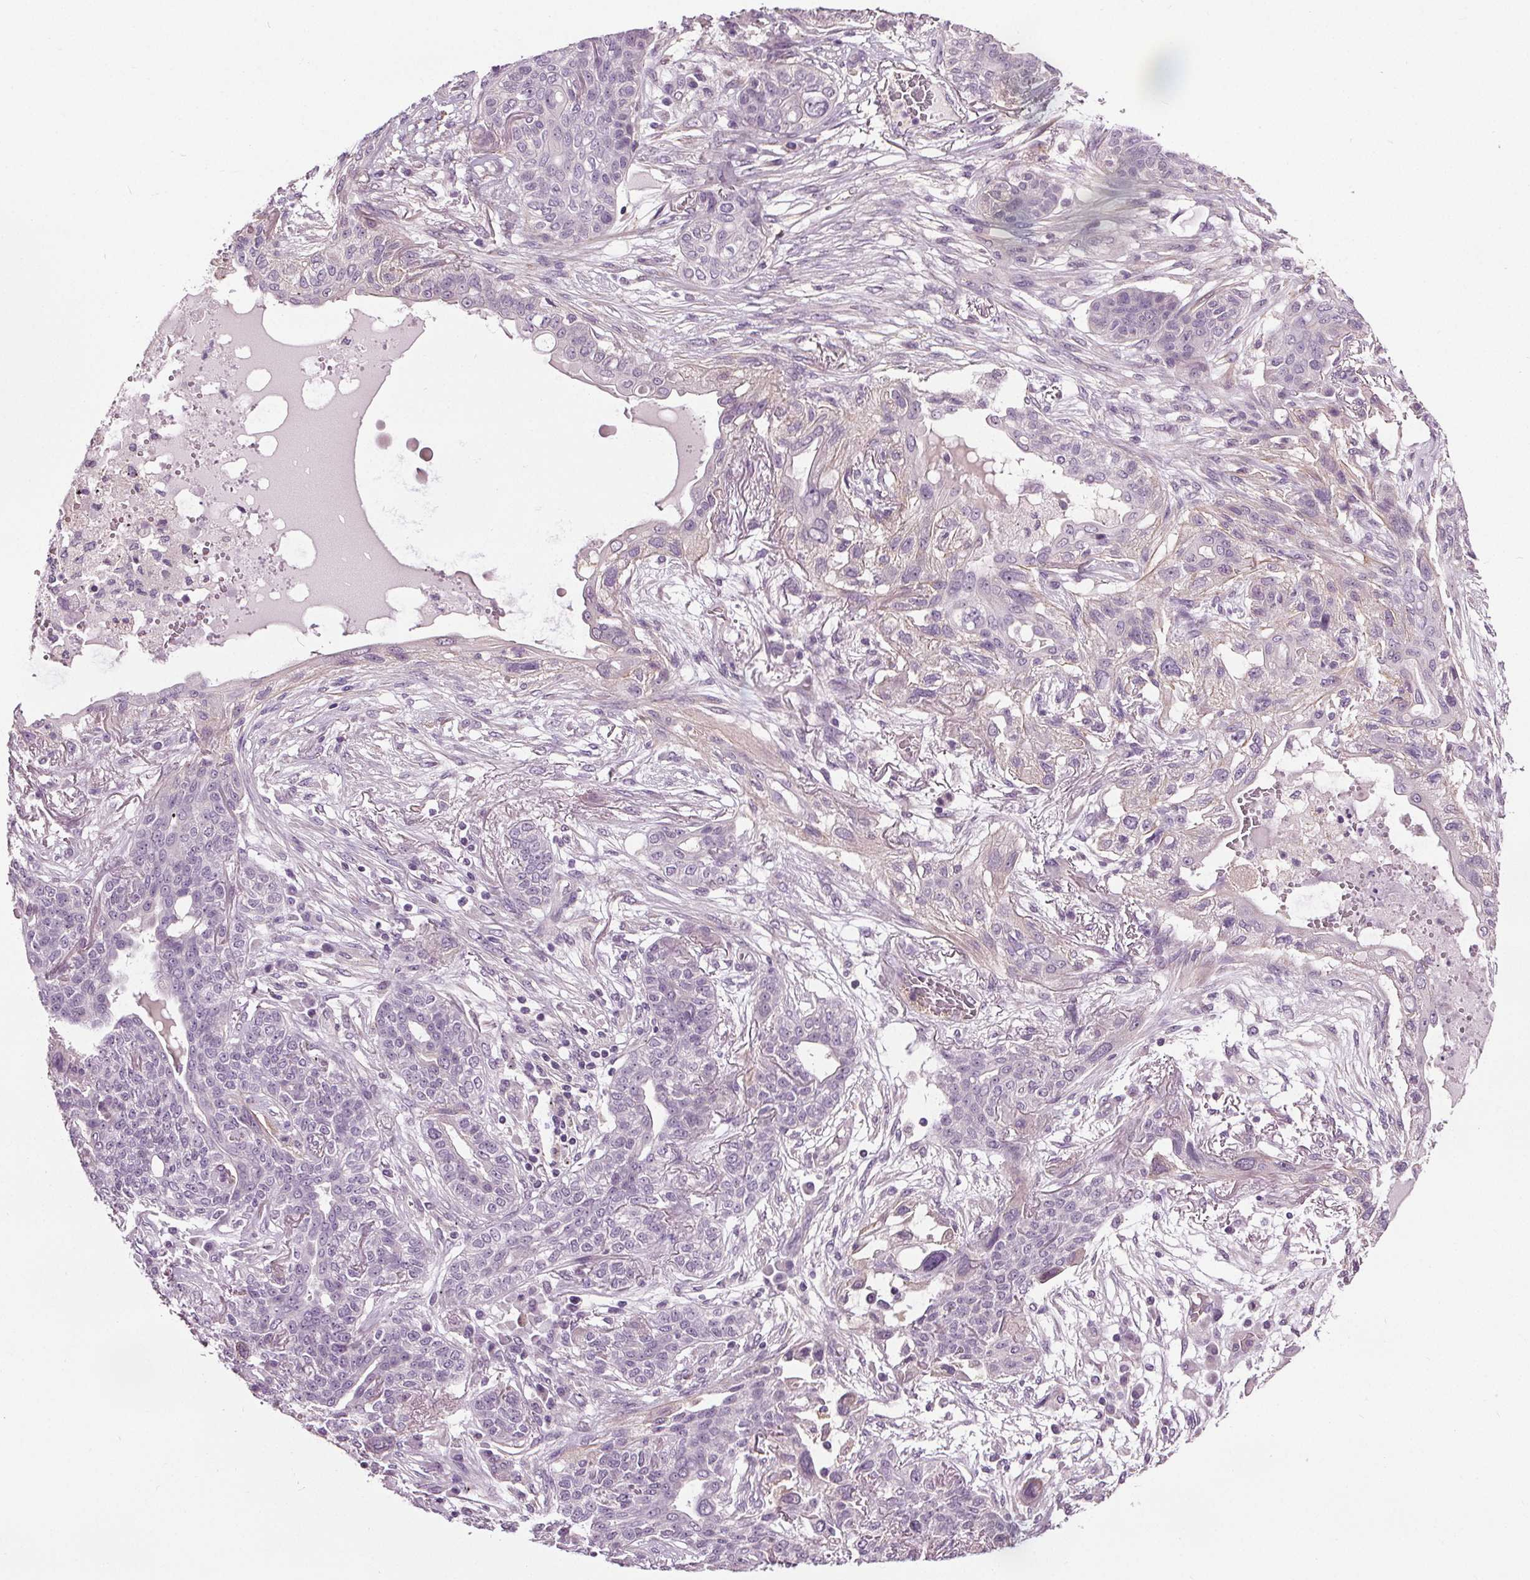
{"staining": {"intensity": "negative", "quantity": "none", "location": "none"}, "tissue": "lung cancer", "cell_type": "Tumor cells", "image_type": "cancer", "snomed": [{"axis": "morphology", "description": "Squamous cell carcinoma, NOS"}, {"axis": "topography", "description": "Lung"}], "caption": "DAB (3,3'-diaminobenzidine) immunohistochemical staining of lung cancer shows no significant staining in tumor cells. (Stains: DAB immunohistochemistry (IHC) with hematoxylin counter stain, Microscopy: brightfield microscopy at high magnification).", "gene": "RASA1", "patient": {"sex": "female", "age": 70}}